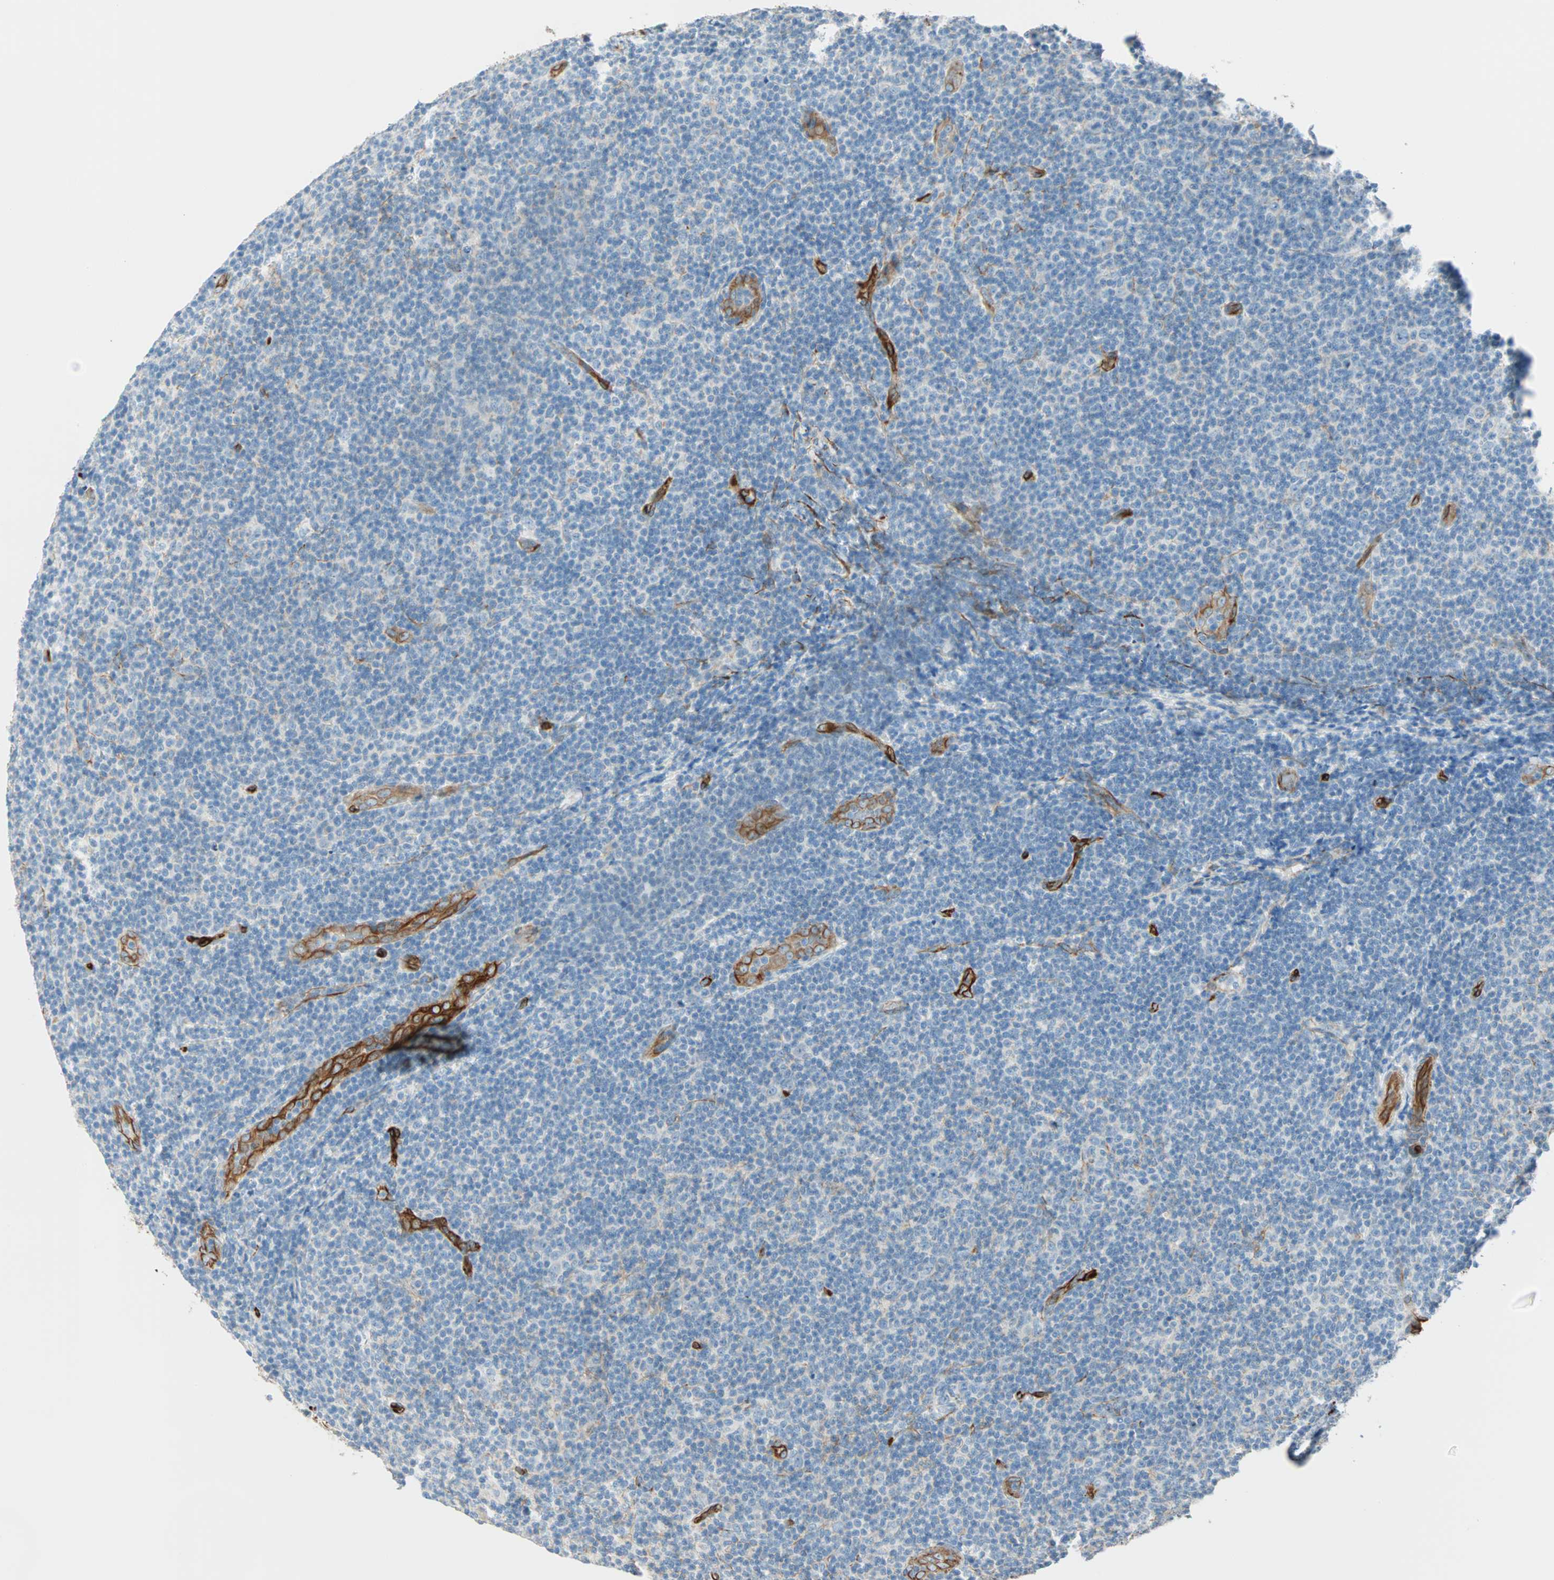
{"staining": {"intensity": "negative", "quantity": "none", "location": "none"}, "tissue": "lymphoma", "cell_type": "Tumor cells", "image_type": "cancer", "snomed": [{"axis": "morphology", "description": "Malignant lymphoma, non-Hodgkin's type, Low grade"}, {"axis": "topography", "description": "Lymph node"}], "caption": "The IHC micrograph has no significant positivity in tumor cells of low-grade malignant lymphoma, non-Hodgkin's type tissue. (DAB (3,3'-diaminobenzidine) immunohistochemistry (IHC) with hematoxylin counter stain).", "gene": "NES", "patient": {"sex": "male", "age": 83}}